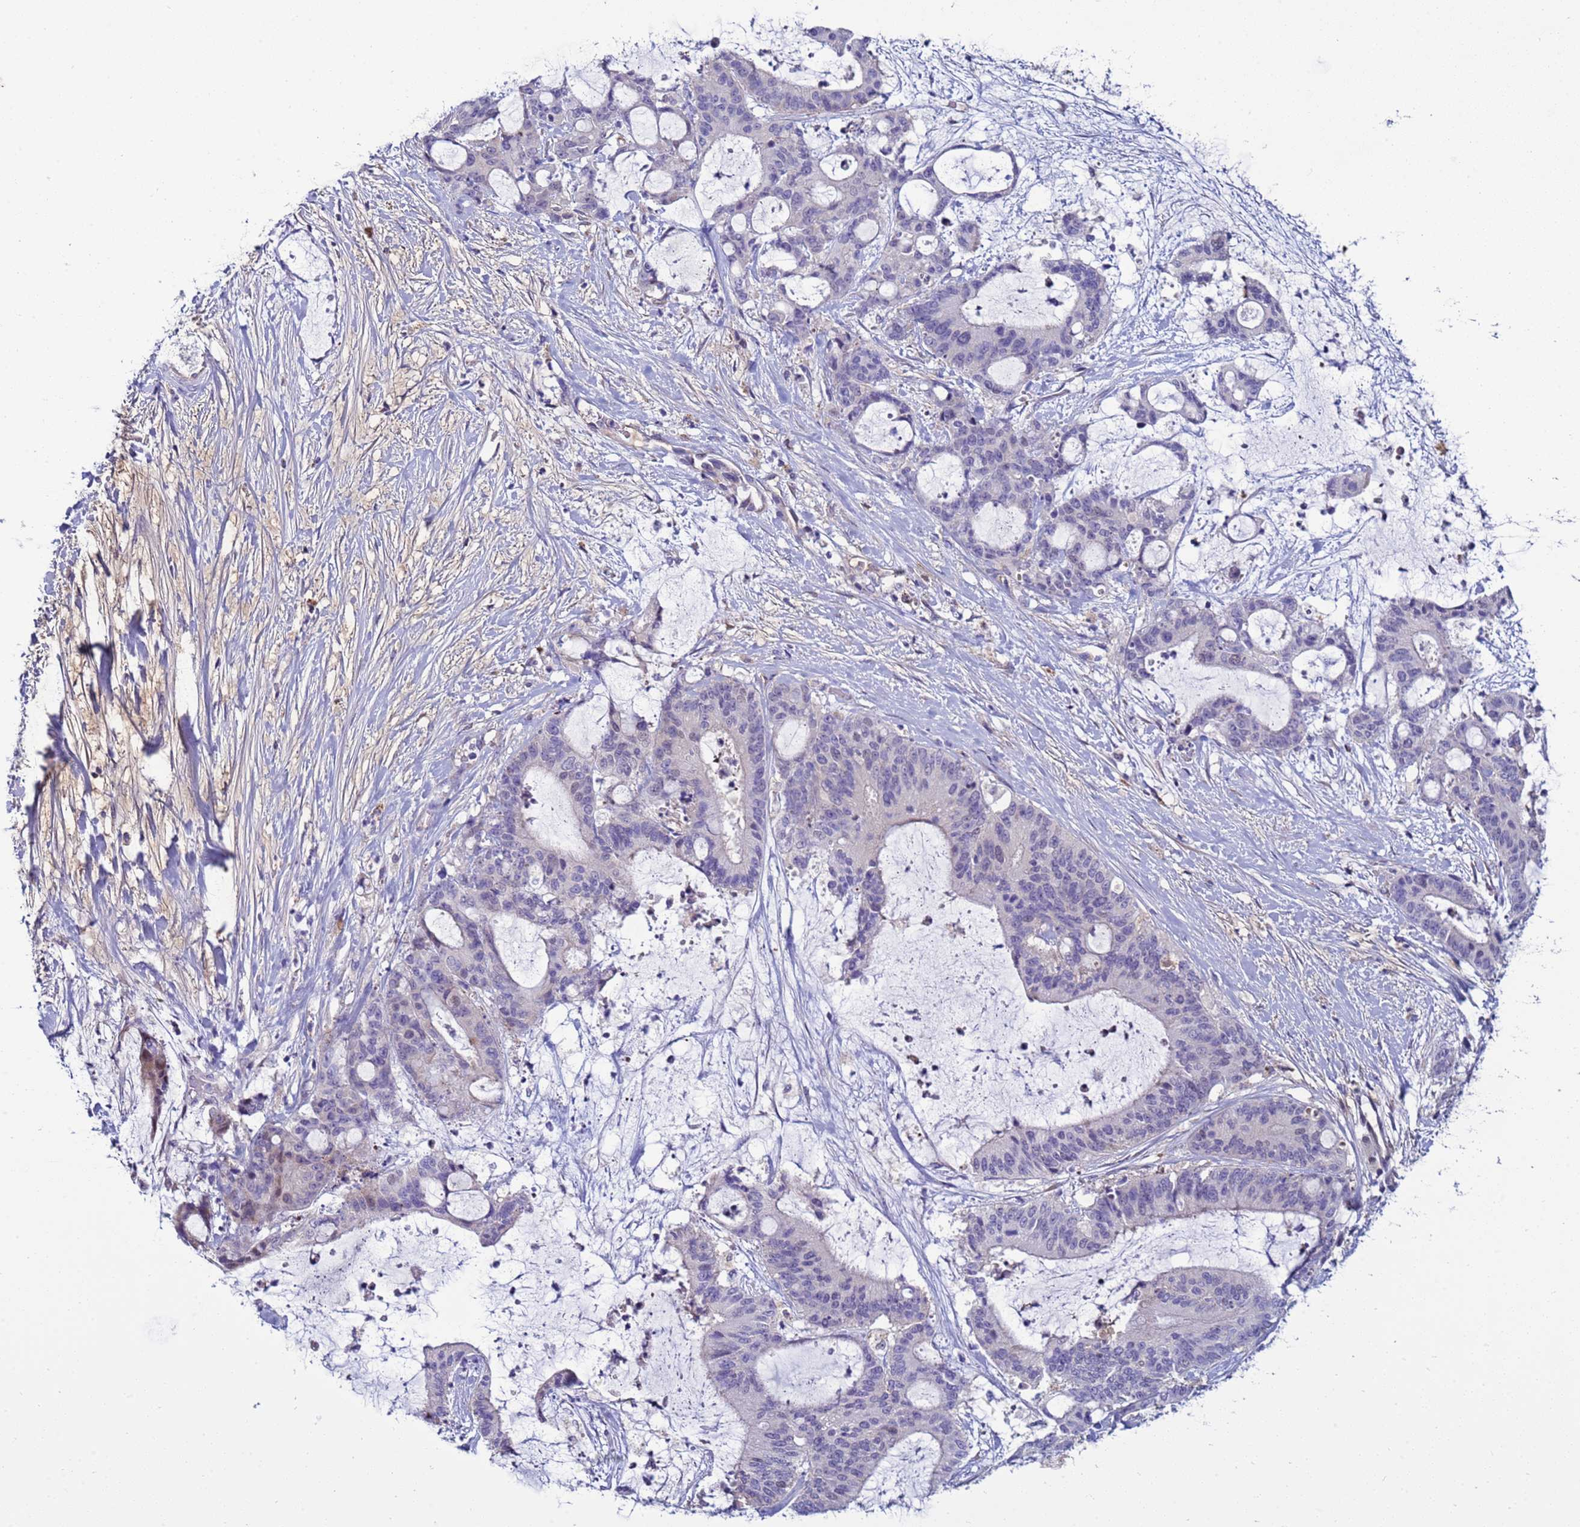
{"staining": {"intensity": "negative", "quantity": "none", "location": "none"}, "tissue": "liver cancer", "cell_type": "Tumor cells", "image_type": "cancer", "snomed": [{"axis": "morphology", "description": "Normal tissue, NOS"}, {"axis": "morphology", "description": "Cholangiocarcinoma"}, {"axis": "topography", "description": "Liver"}, {"axis": "topography", "description": "Peripheral nerve tissue"}], "caption": "A histopathology image of cholangiocarcinoma (liver) stained for a protein displays no brown staining in tumor cells.", "gene": "NAT2", "patient": {"sex": "female", "age": 73}}